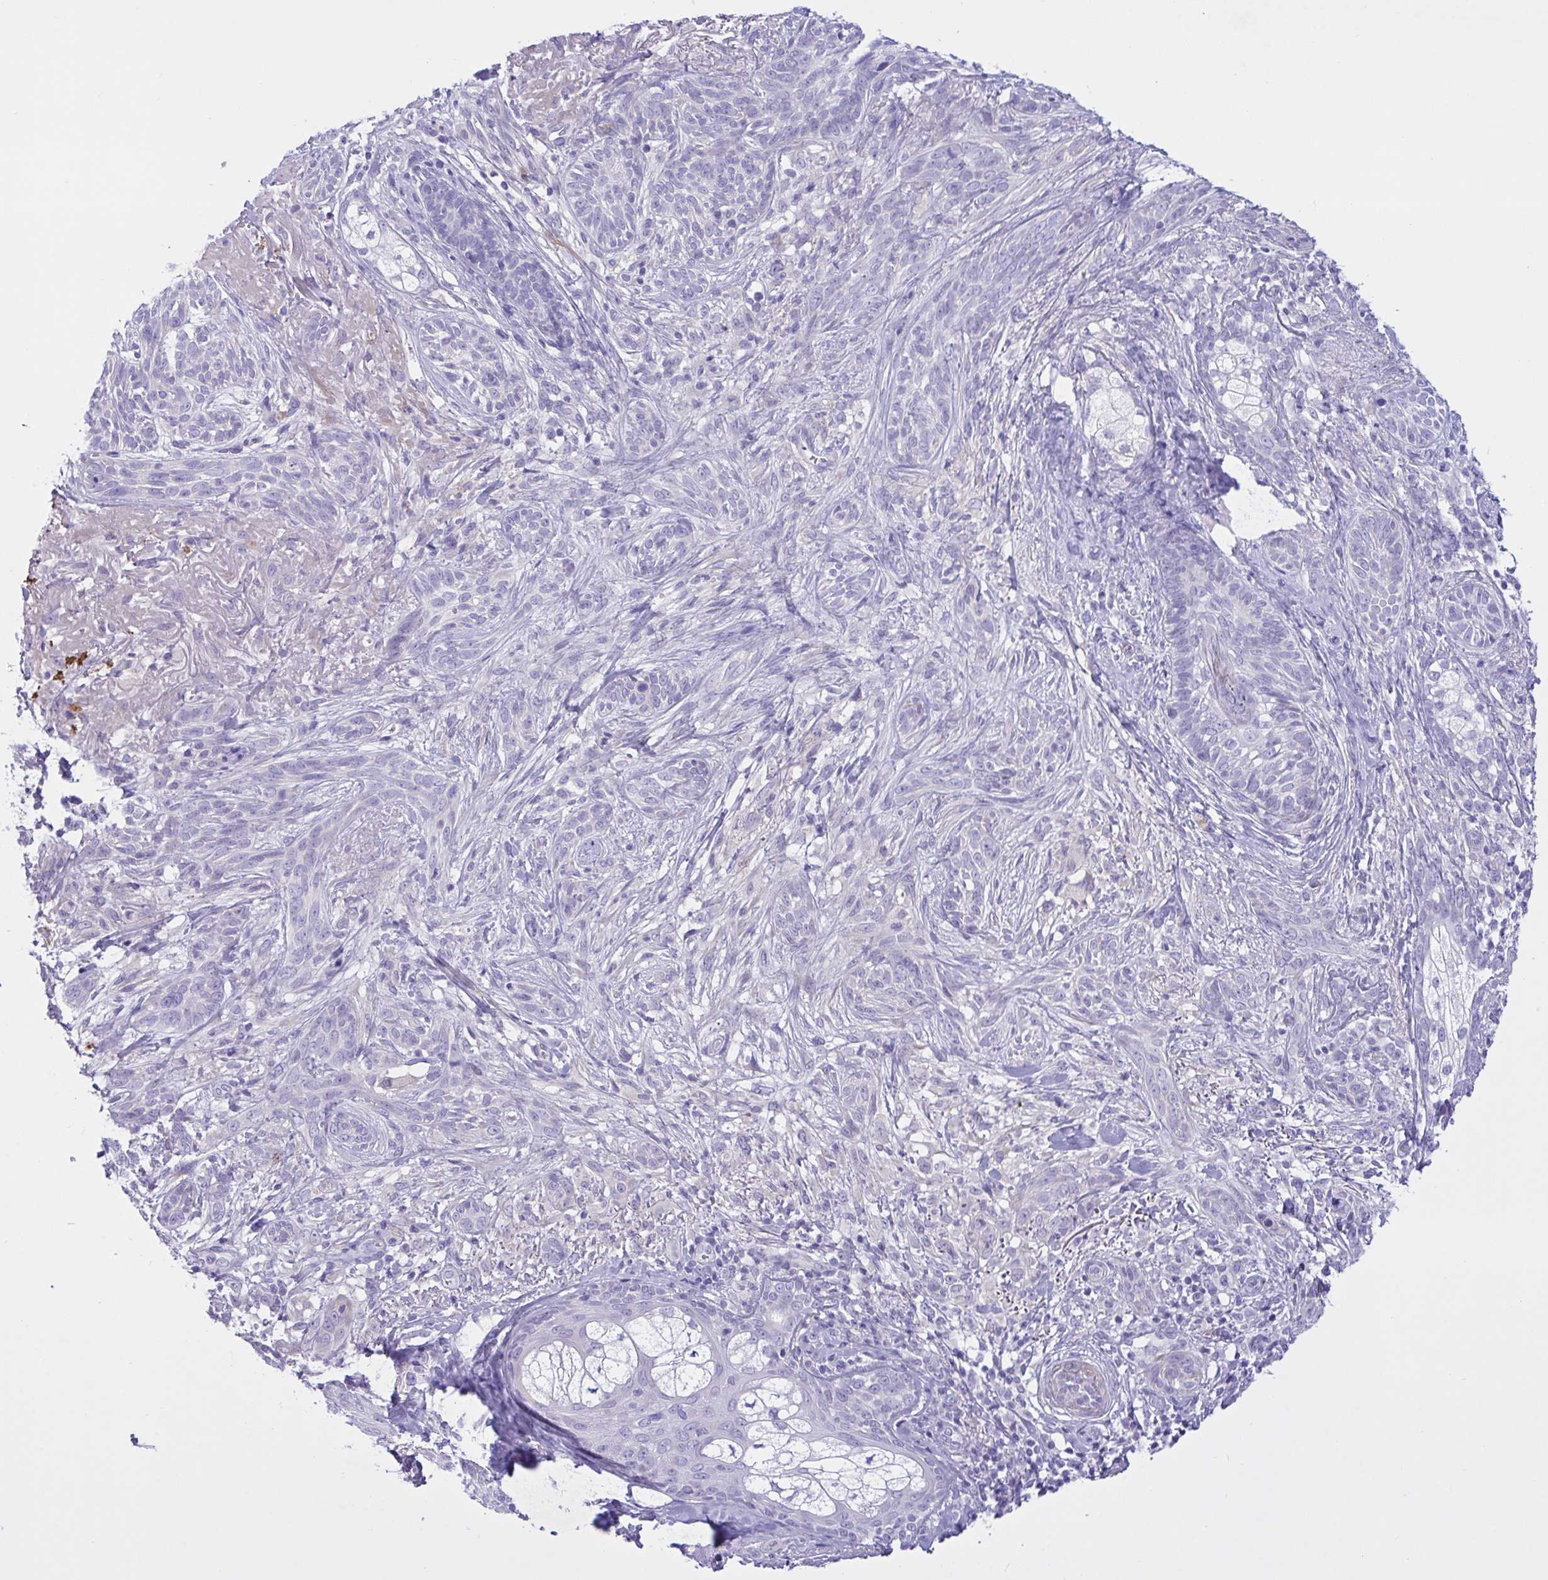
{"staining": {"intensity": "negative", "quantity": "none", "location": "none"}, "tissue": "skin cancer", "cell_type": "Tumor cells", "image_type": "cancer", "snomed": [{"axis": "morphology", "description": "Basal cell carcinoma"}, {"axis": "topography", "description": "Skin"}], "caption": "Image shows no significant protein expression in tumor cells of skin basal cell carcinoma.", "gene": "FAM86B1", "patient": {"sex": "male", "age": 75}}